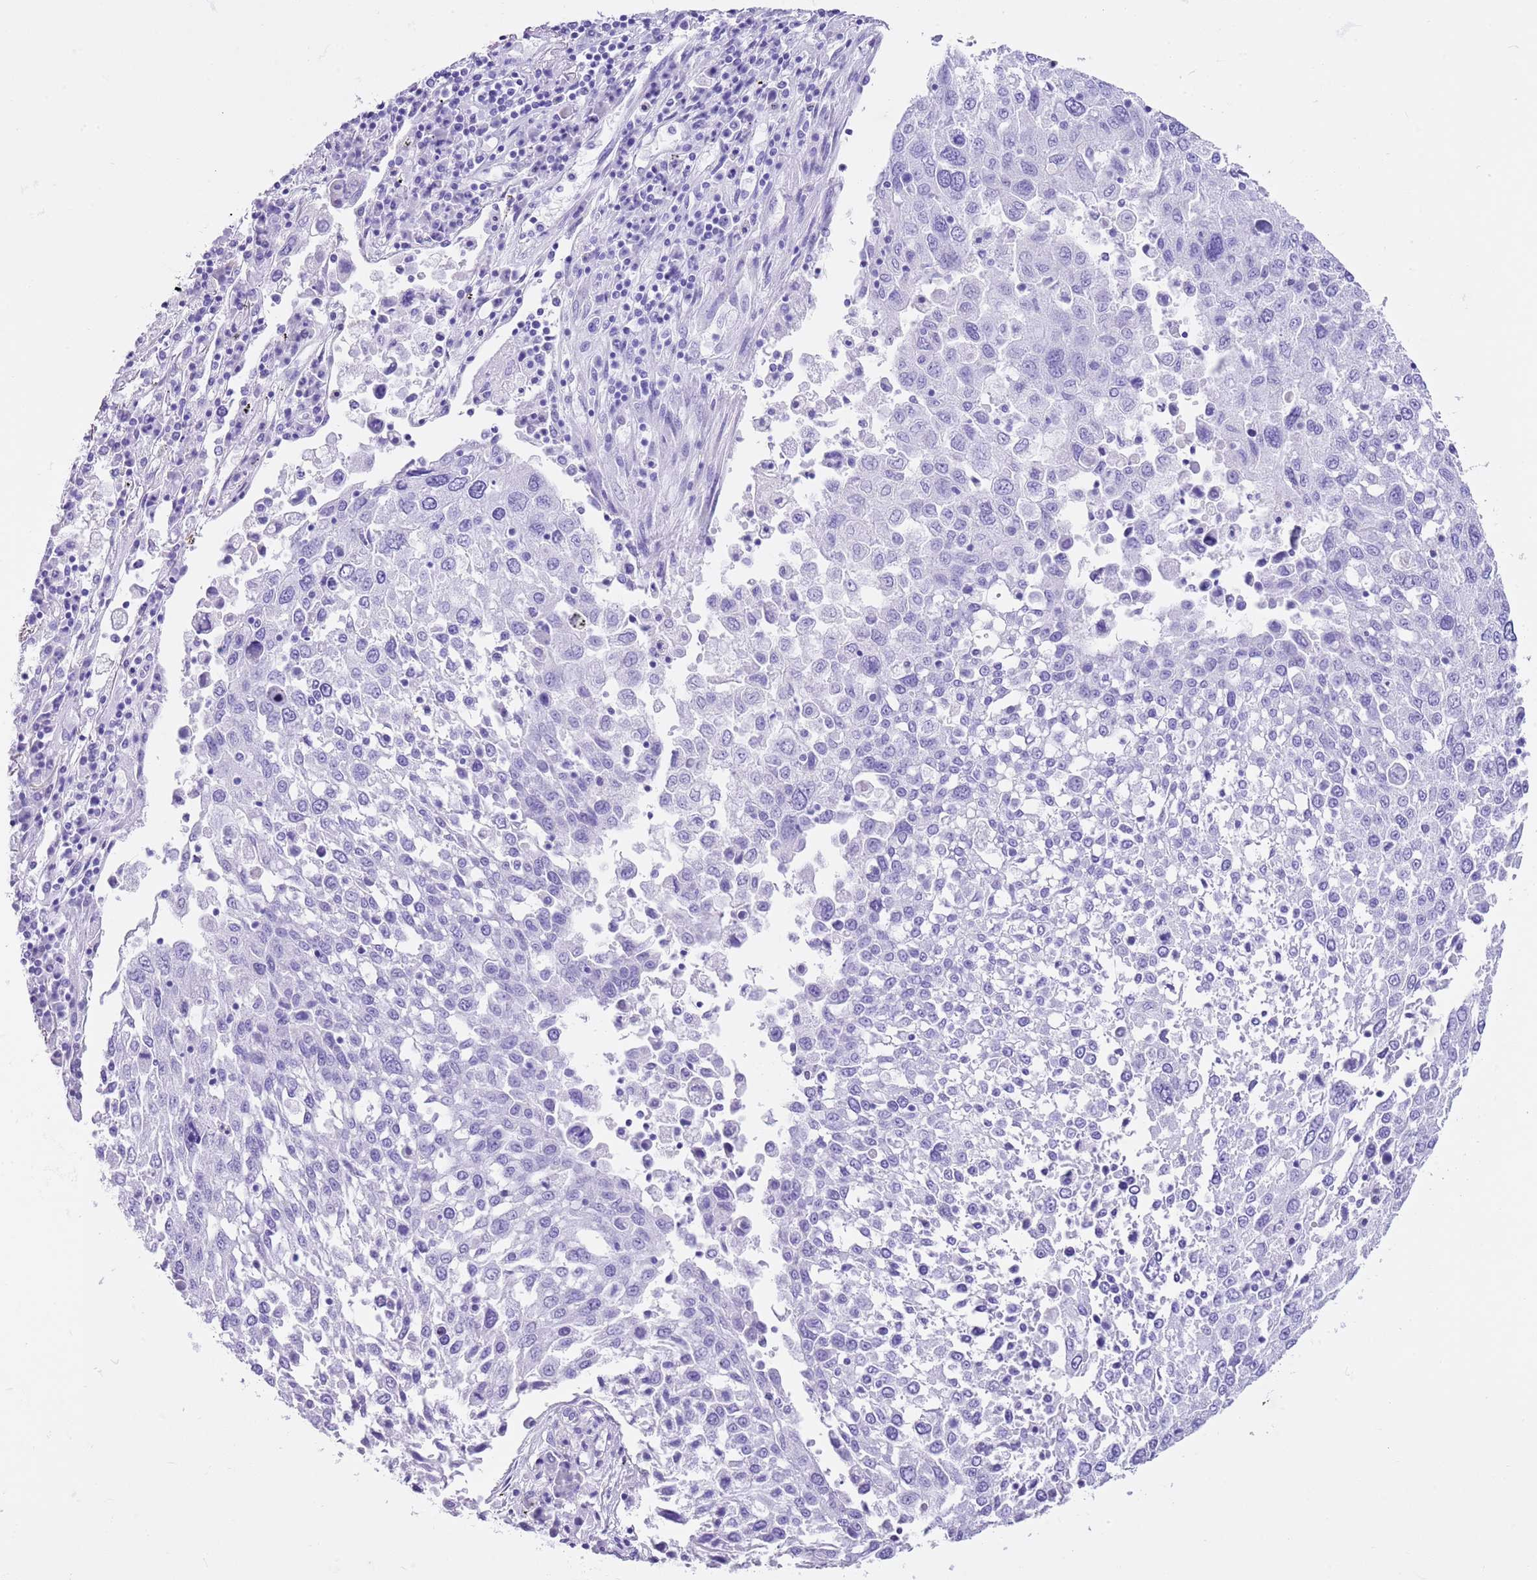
{"staining": {"intensity": "negative", "quantity": "none", "location": "none"}, "tissue": "lung cancer", "cell_type": "Tumor cells", "image_type": "cancer", "snomed": [{"axis": "morphology", "description": "Squamous cell carcinoma, NOS"}, {"axis": "topography", "description": "Lung"}], "caption": "DAB (3,3'-diaminobenzidine) immunohistochemical staining of human lung cancer demonstrates no significant positivity in tumor cells. (Brightfield microscopy of DAB (3,3'-diaminobenzidine) immunohistochemistry at high magnification).", "gene": "TMEM185B", "patient": {"sex": "male", "age": 65}}